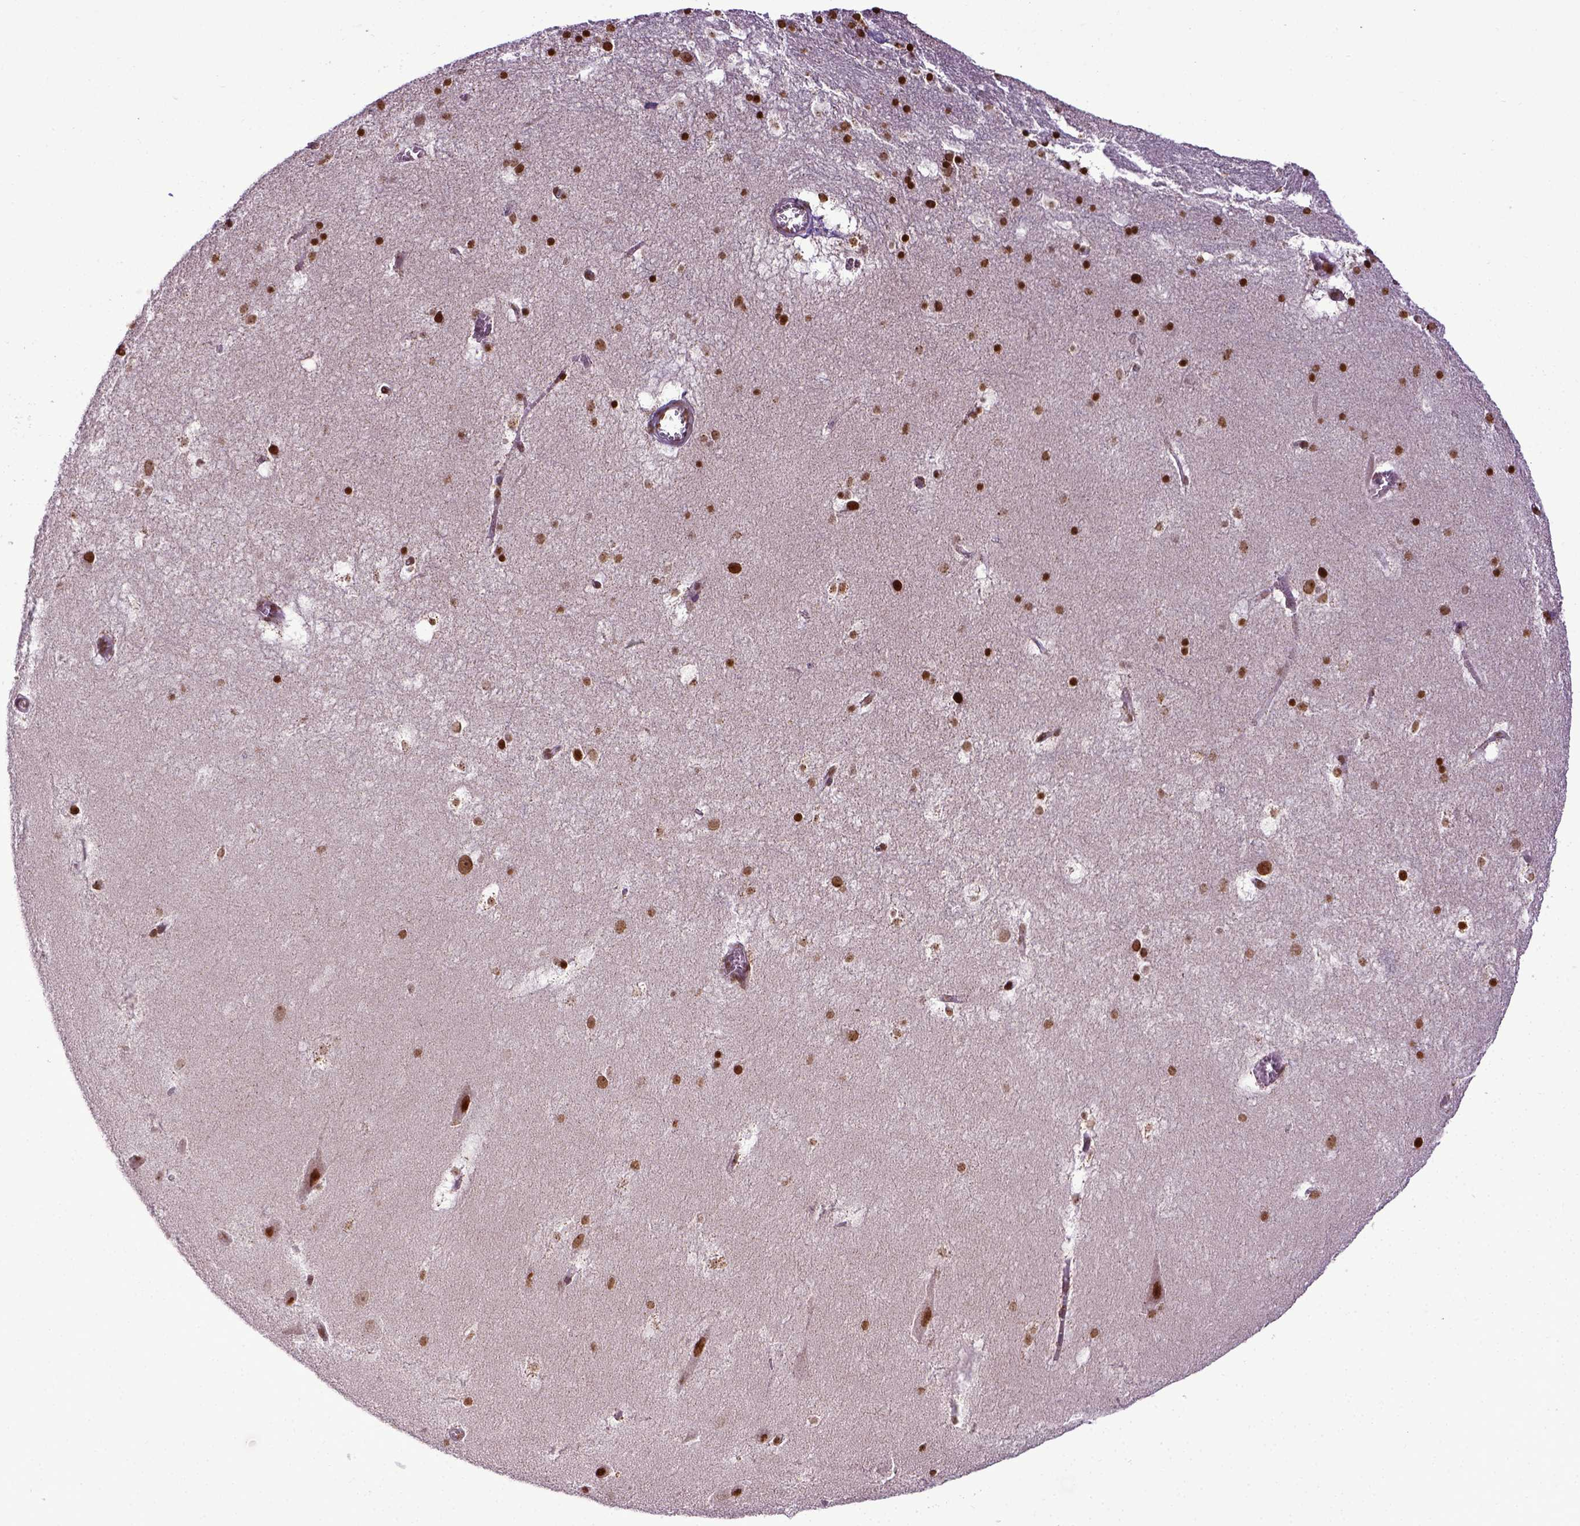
{"staining": {"intensity": "strong", "quantity": ">75%", "location": "nuclear"}, "tissue": "hippocampus", "cell_type": "Glial cells", "image_type": "normal", "snomed": [{"axis": "morphology", "description": "Normal tissue, NOS"}, {"axis": "topography", "description": "Hippocampus"}], "caption": "Protein staining of normal hippocampus demonstrates strong nuclear positivity in approximately >75% of glial cells.", "gene": "ZNF75D", "patient": {"sex": "male", "age": 45}}